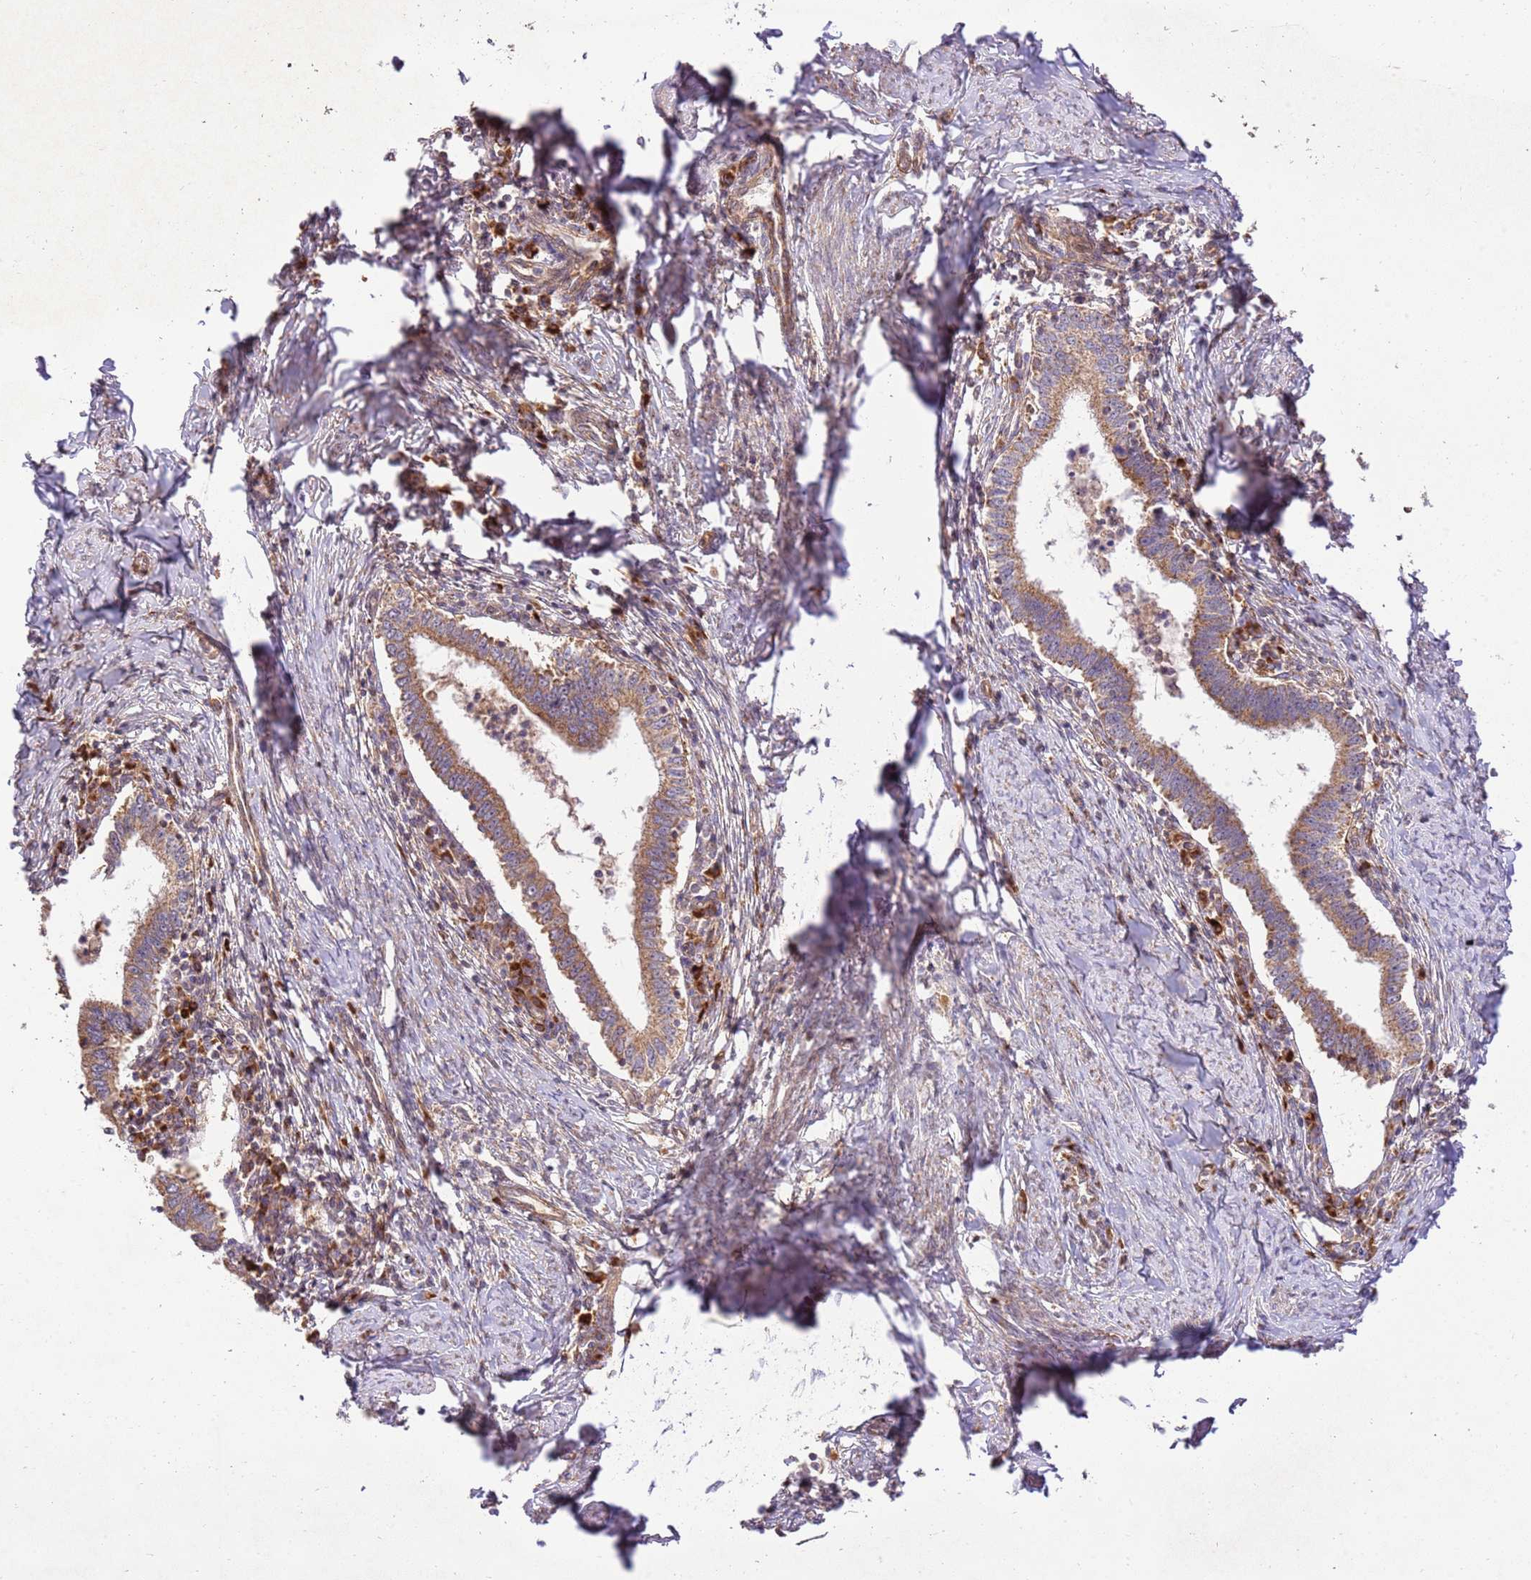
{"staining": {"intensity": "moderate", "quantity": ">75%", "location": "cytoplasmic/membranous"}, "tissue": "cervical cancer", "cell_type": "Tumor cells", "image_type": "cancer", "snomed": [{"axis": "morphology", "description": "Adenocarcinoma, NOS"}, {"axis": "topography", "description": "Cervix"}], "caption": "Immunohistochemistry (IHC) image of neoplastic tissue: human cervical cancer (adenocarcinoma) stained using immunohistochemistry reveals medium levels of moderate protein expression localized specifically in the cytoplasmic/membranous of tumor cells, appearing as a cytoplasmic/membranous brown color.", "gene": "SPATA2L", "patient": {"sex": "female", "age": 36}}